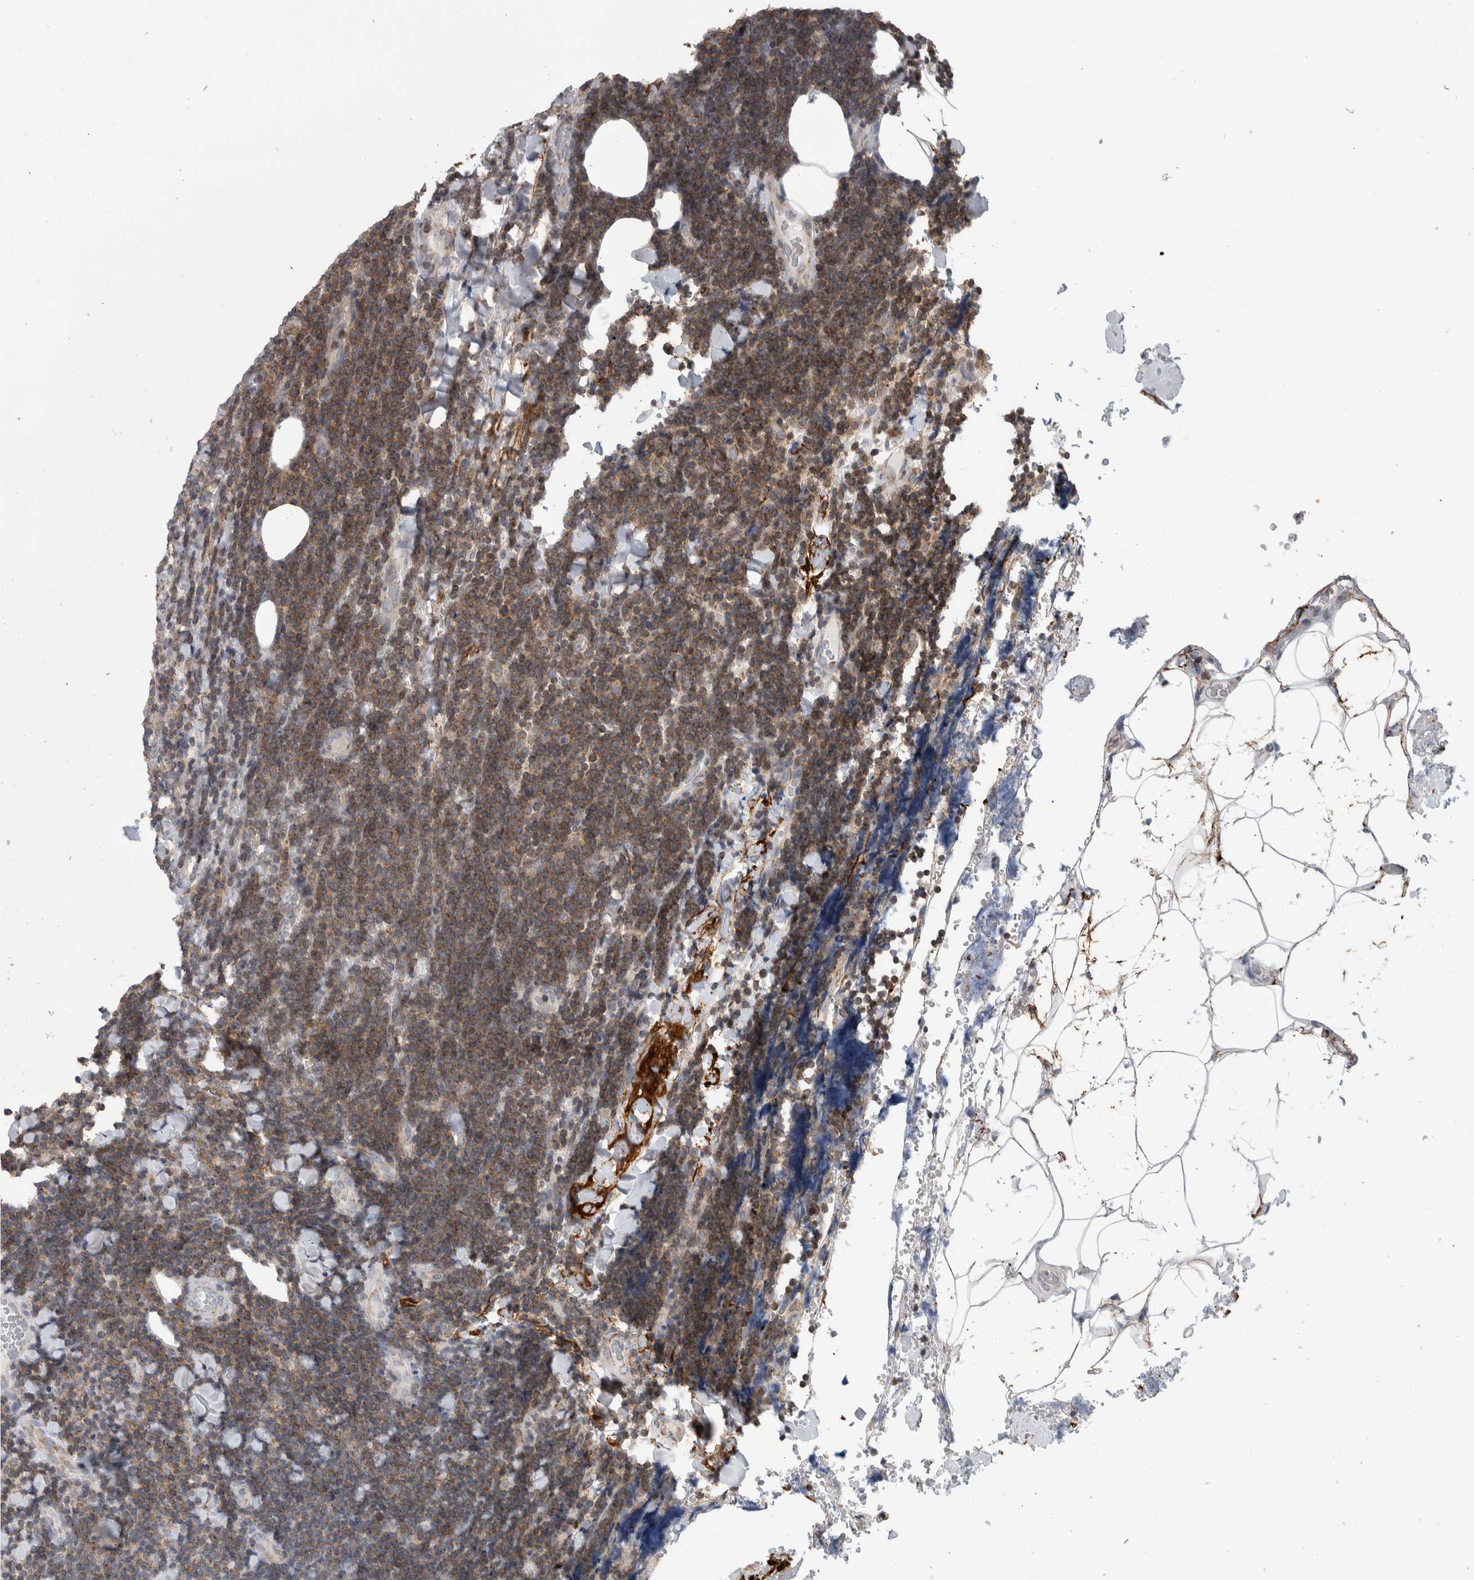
{"staining": {"intensity": "weak", "quantity": ">75%", "location": "cytoplasmic/membranous"}, "tissue": "lymphoma", "cell_type": "Tumor cells", "image_type": "cancer", "snomed": [{"axis": "morphology", "description": "Malignant lymphoma, non-Hodgkin's type, Low grade"}, {"axis": "topography", "description": "Lymph node"}], "caption": "Weak cytoplasmic/membranous positivity is present in approximately >75% of tumor cells in low-grade malignant lymphoma, non-Hodgkin's type.", "gene": "DARS2", "patient": {"sex": "male", "age": 66}}